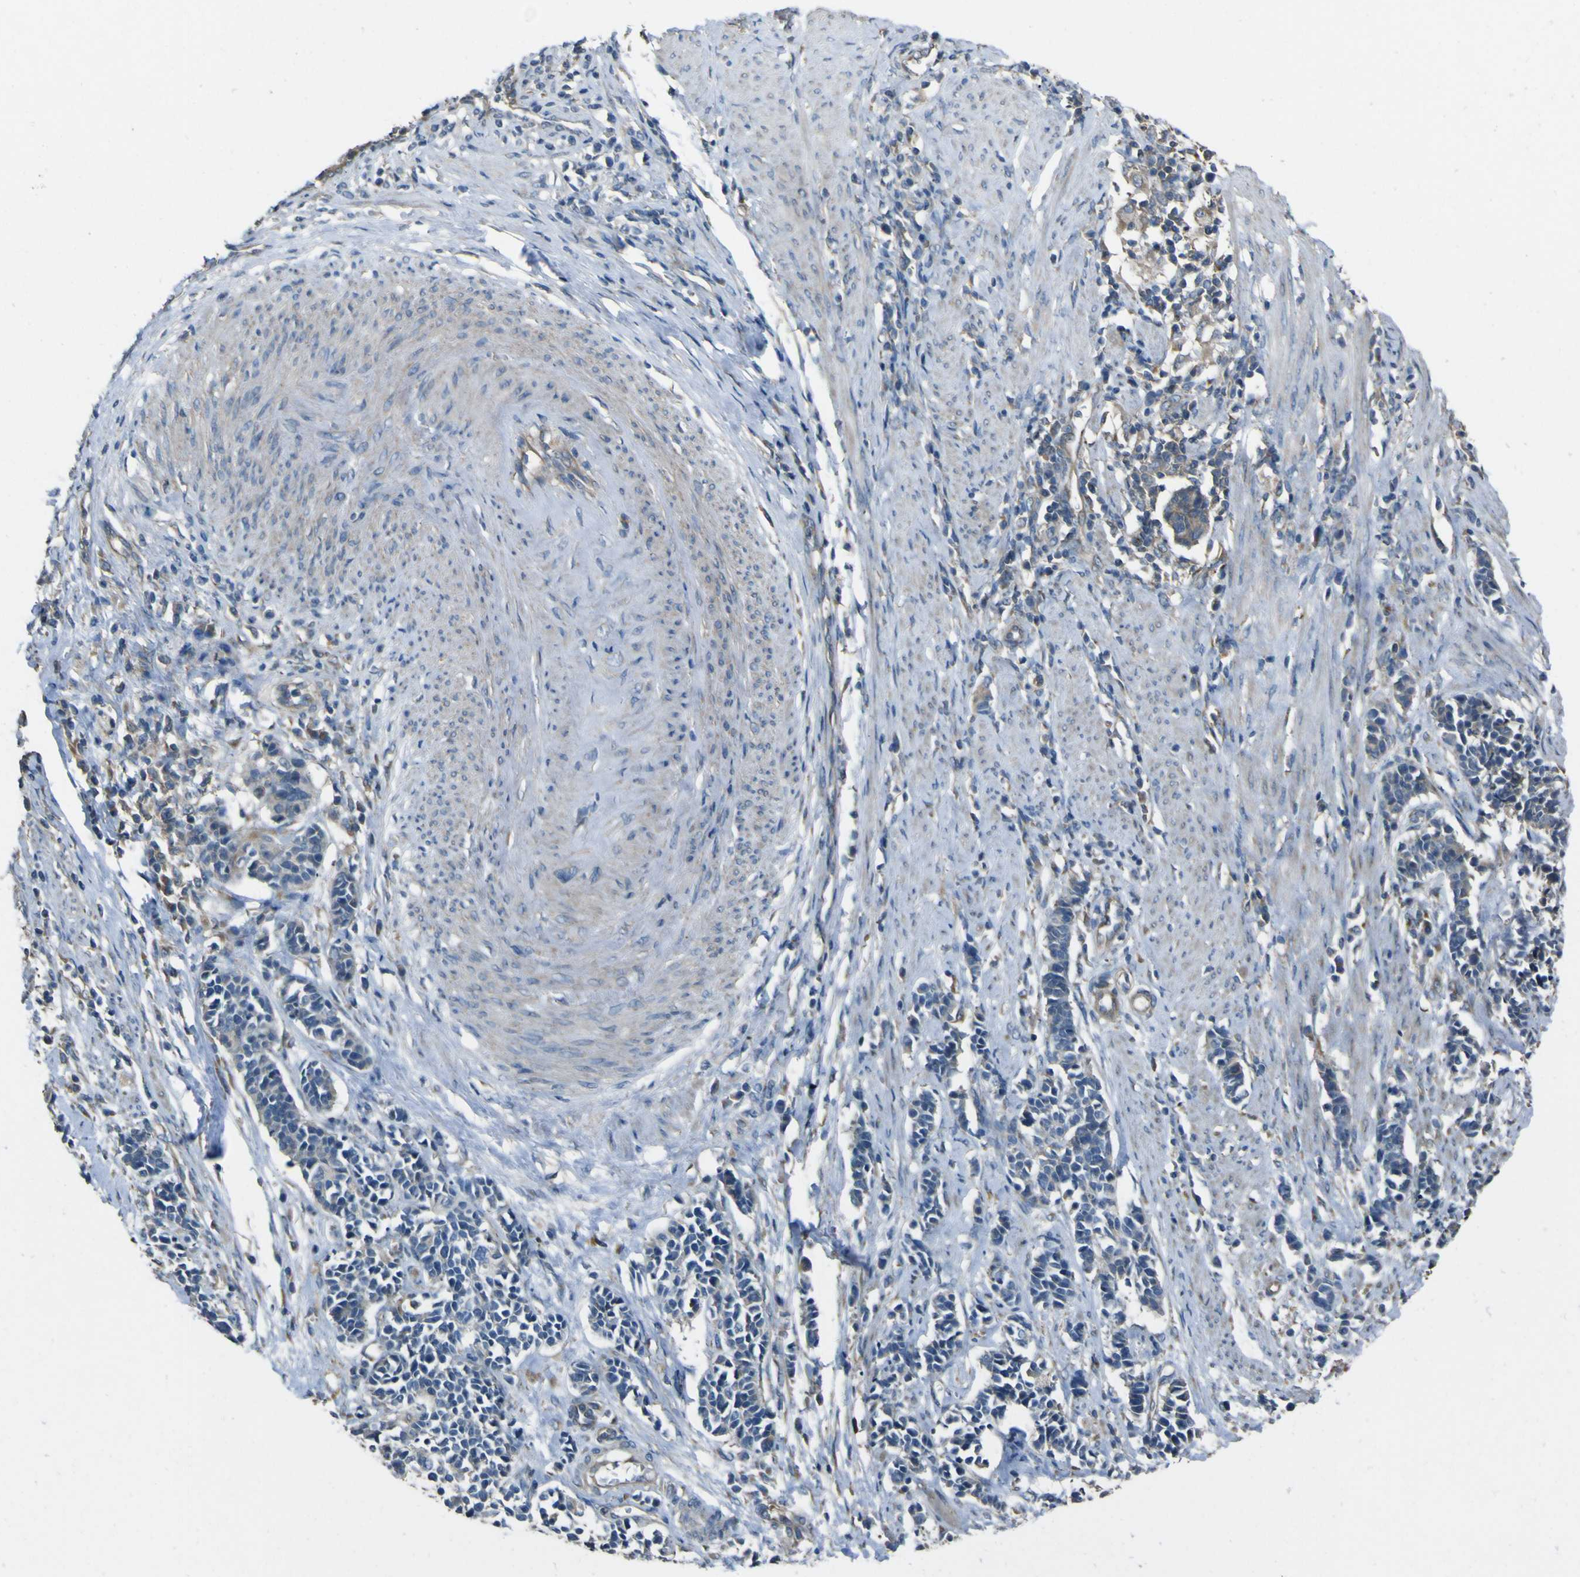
{"staining": {"intensity": "negative", "quantity": "none", "location": "none"}, "tissue": "cervical cancer", "cell_type": "Tumor cells", "image_type": "cancer", "snomed": [{"axis": "morphology", "description": "Normal tissue, NOS"}, {"axis": "morphology", "description": "Squamous cell carcinoma, NOS"}, {"axis": "topography", "description": "Cervix"}], "caption": "High magnification brightfield microscopy of cervical cancer (squamous cell carcinoma) stained with DAB (3,3'-diaminobenzidine) (brown) and counterstained with hematoxylin (blue): tumor cells show no significant expression.", "gene": "NAALADL2", "patient": {"sex": "female", "age": 35}}